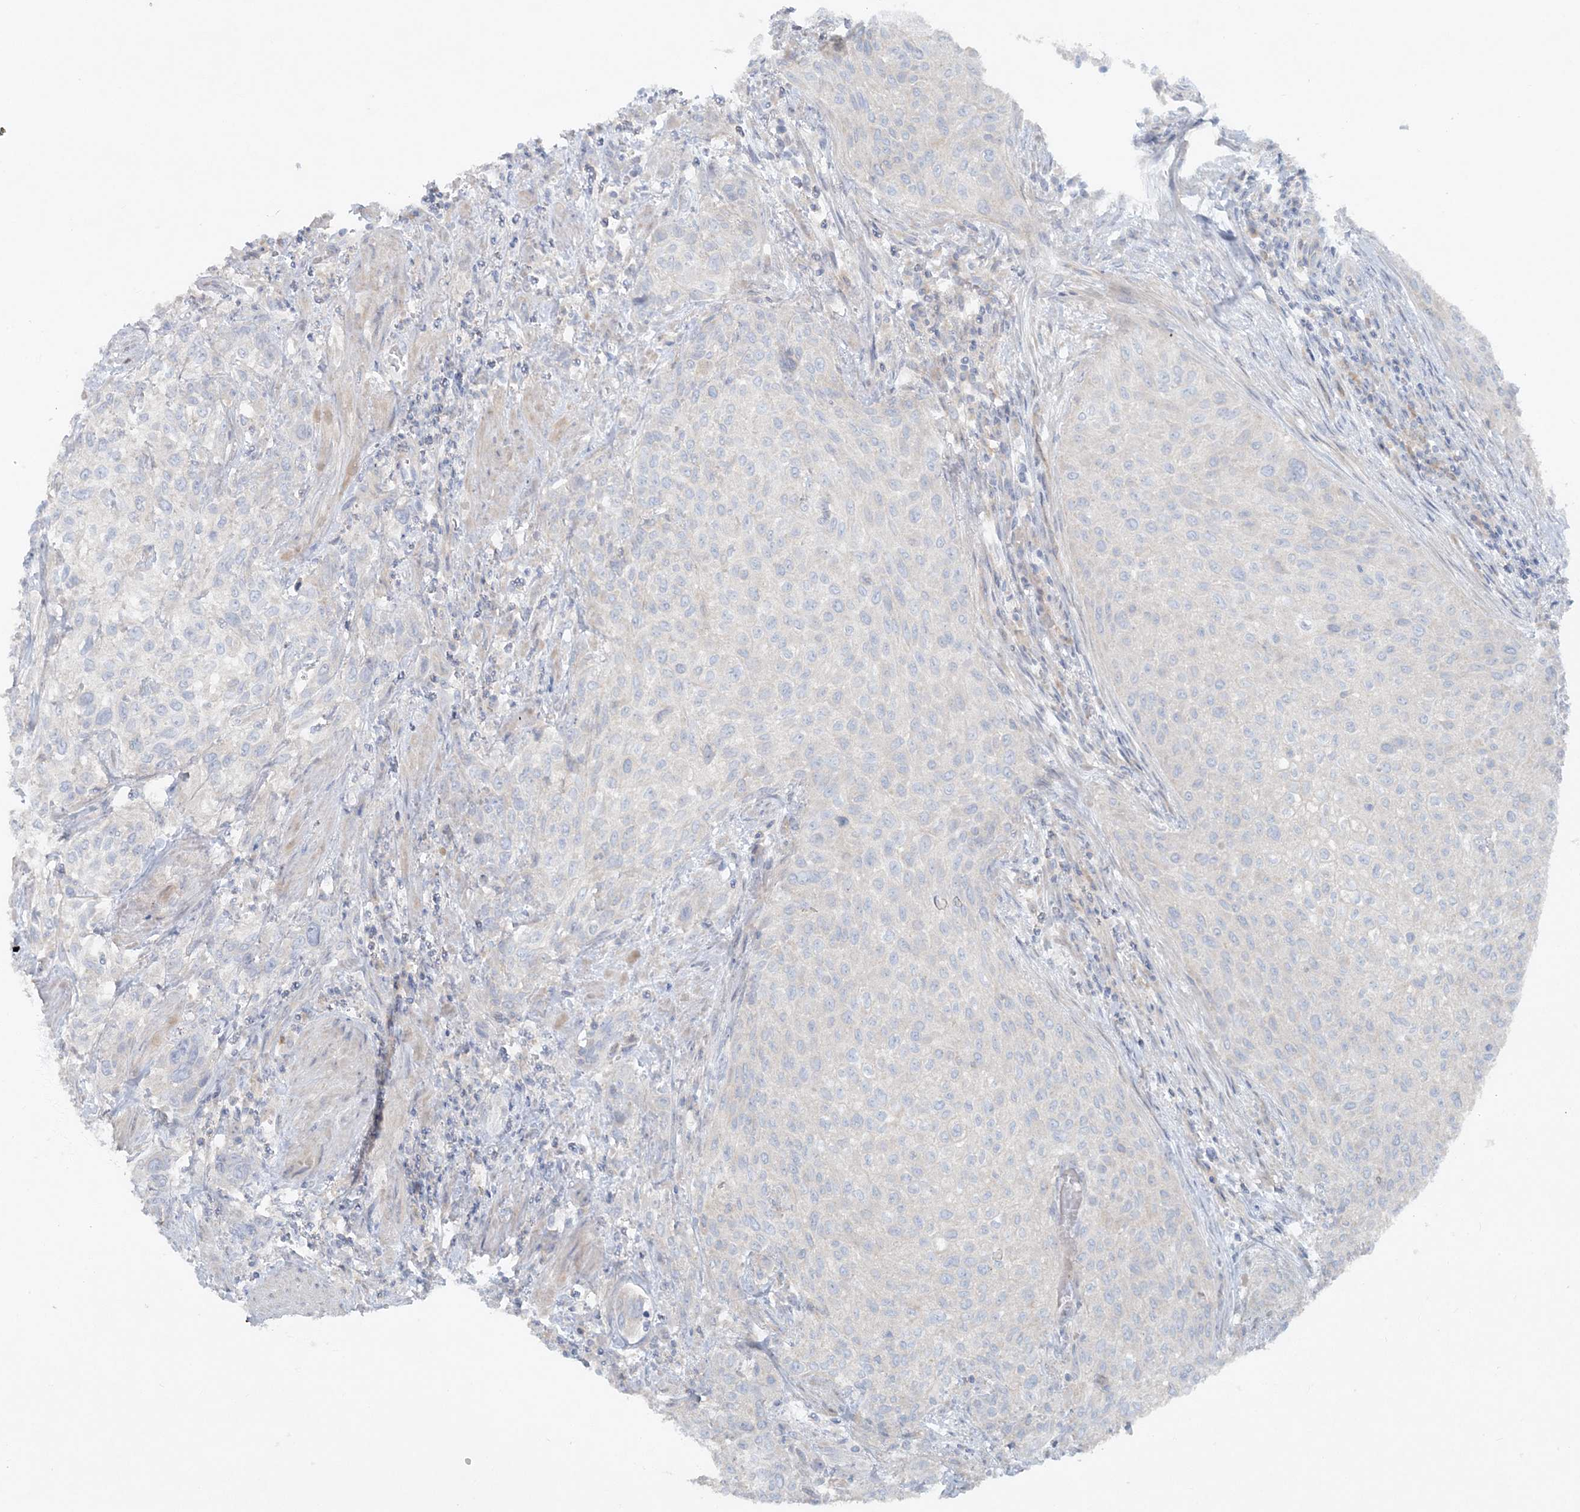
{"staining": {"intensity": "negative", "quantity": "none", "location": "none"}, "tissue": "urothelial cancer", "cell_type": "Tumor cells", "image_type": "cancer", "snomed": [{"axis": "morphology", "description": "Urothelial carcinoma, High grade"}, {"axis": "topography", "description": "Urinary bladder"}], "caption": "There is no significant positivity in tumor cells of urothelial cancer.", "gene": "ATP11A", "patient": {"sex": "male", "age": 35}}